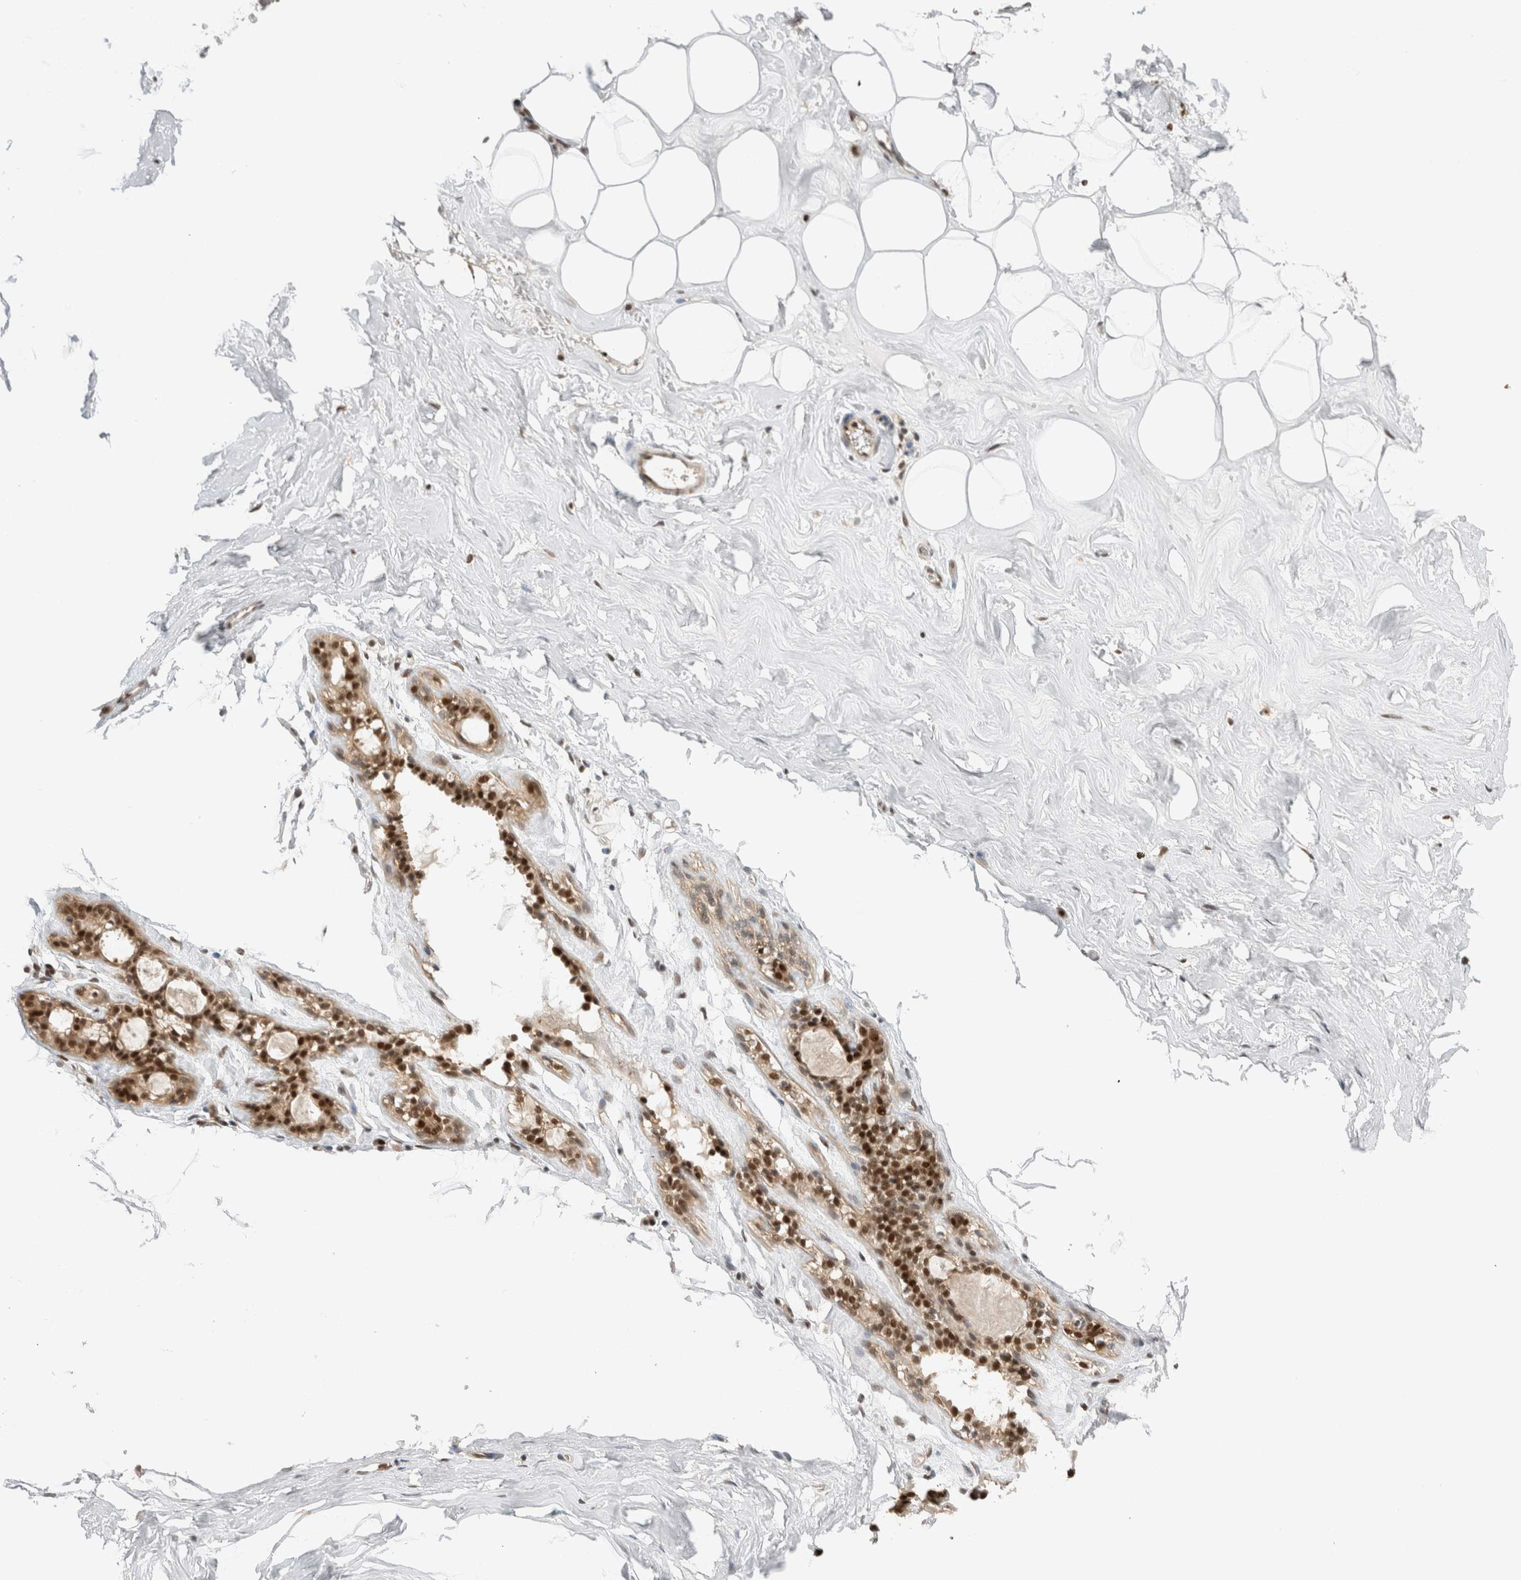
{"staining": {"intensity": "moderate", "quantity": "25%-75%", "location": "cytoplasmic/membranous,nuclear"}, "tissue": "adipose tissue", "cell_type": "Adipocytes", "image_type": "normal", "snomed": [{"axis": "morphology", "description": "Normal tissue, NOS"}, {"axis": "morphology", "description": "Fibrosis, NOS"}, {"axis": "topography", "description": "Breast"}, {"axis": "topography", "description": "Adipose tissue"}], "caption": "Immunohistochemical staining of normal human adipose tissue exhibits moderate cytoplasmic/membranous,nuclear protein staining in approximately 25%-75% of adipocytes. (DAB IHC, brown staining for protein, blue staining for nuclei).", "gene": "SNRNP40", "patient": {"sex": "female", "age": 39}}